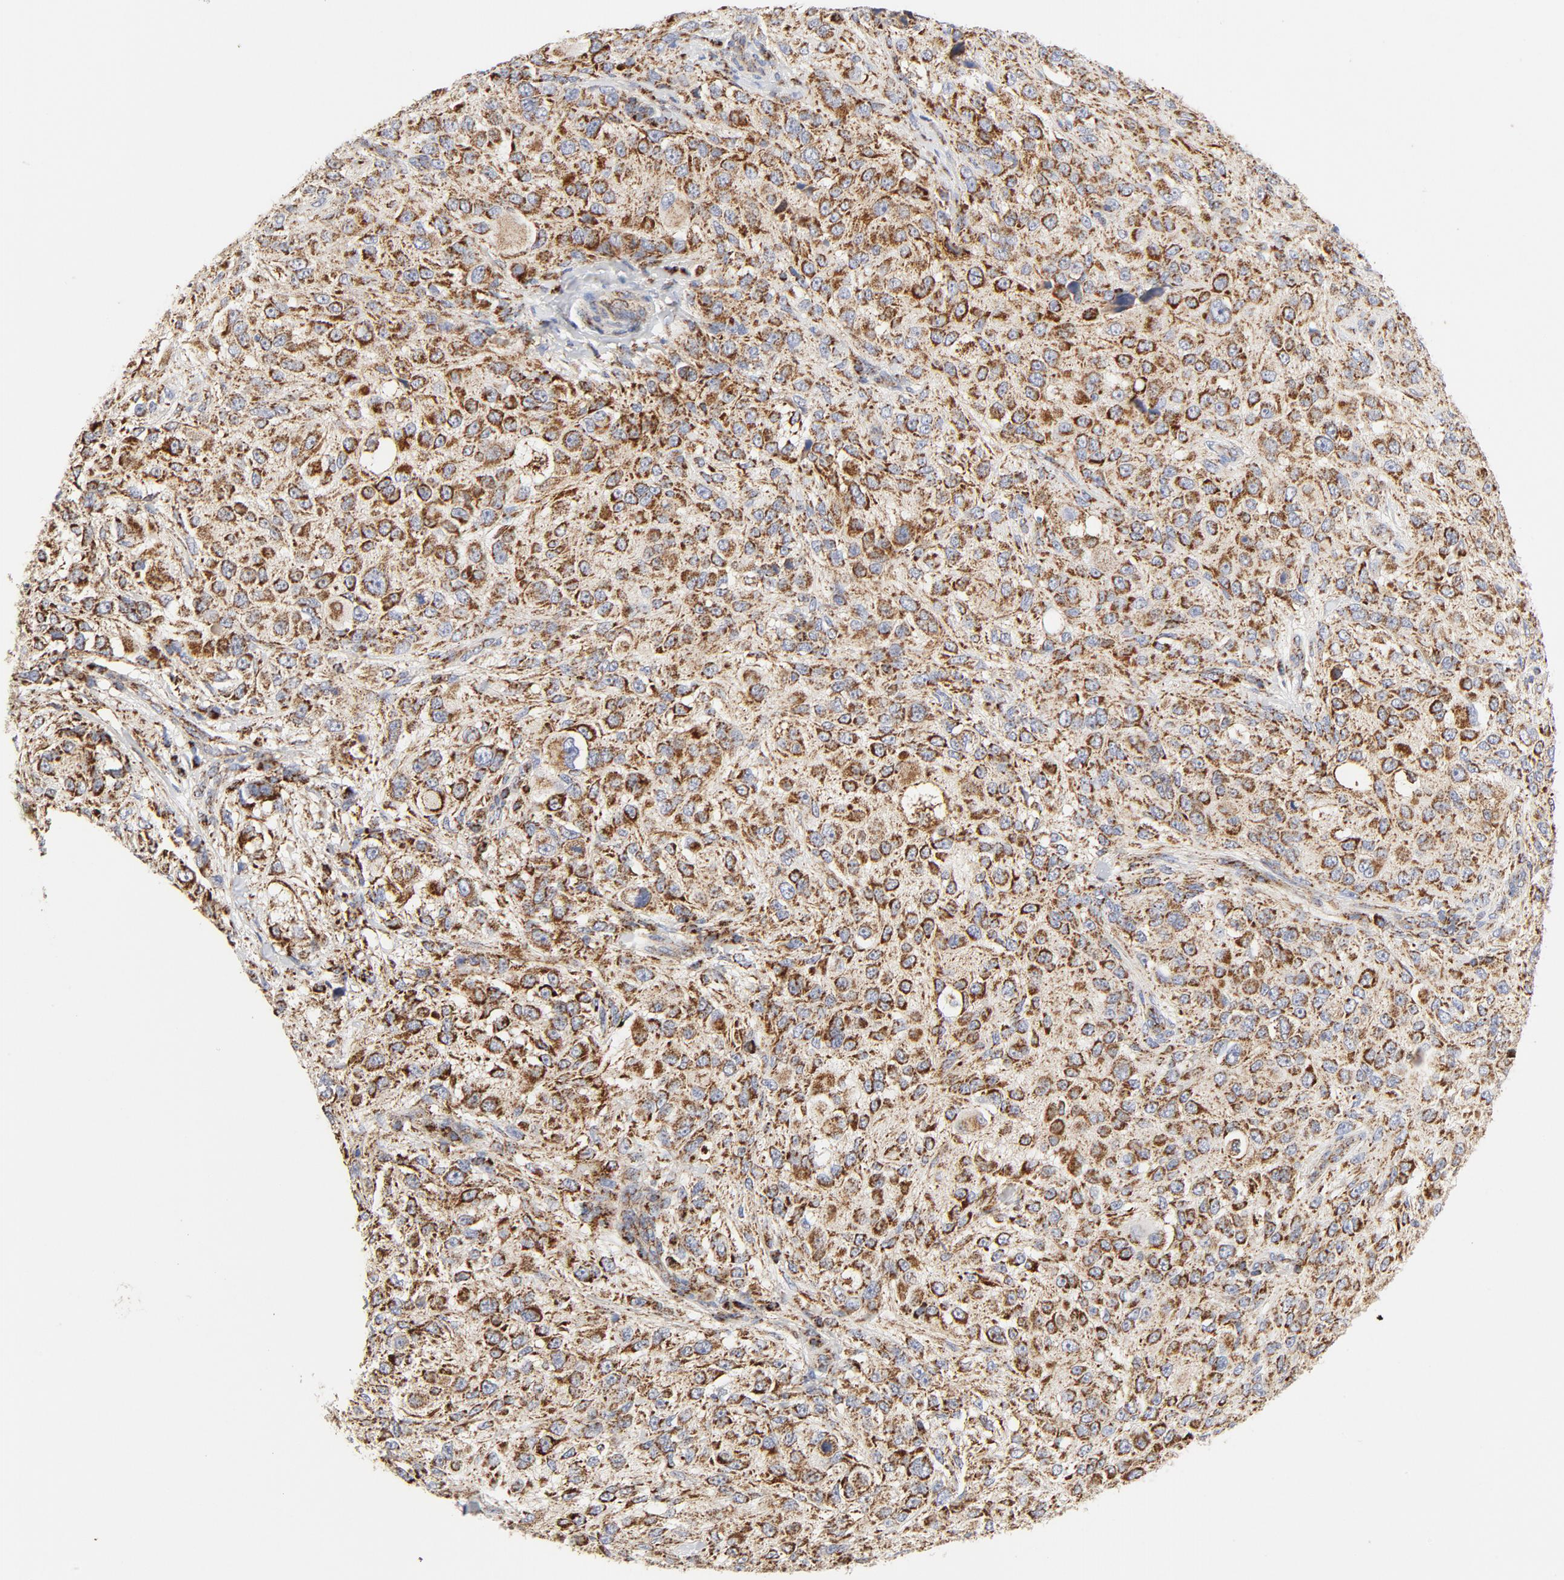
{"staining": {"intensity": "strong", "quantity": ">75%", "location": "cytoplasmic/membranous"}, "tissue": "melanoma", "cell_type": "Tumor cells", "image_type": "cancer", "snomed": [{"axis": "morphology", "description": "Necrosis, NOS"}, {"axis": "morphology", "description": "Malignant melanoma, NOS"}, {"axis": "topography", "description": "Skin"}], "caption": "Tumor cells exhibit high levels of strong cytoplasmic/membranous staining in about >75% of cells in malignant melanoma.", "gene": "PCNX4", "patient": {"sex": "female", "age": 87}}